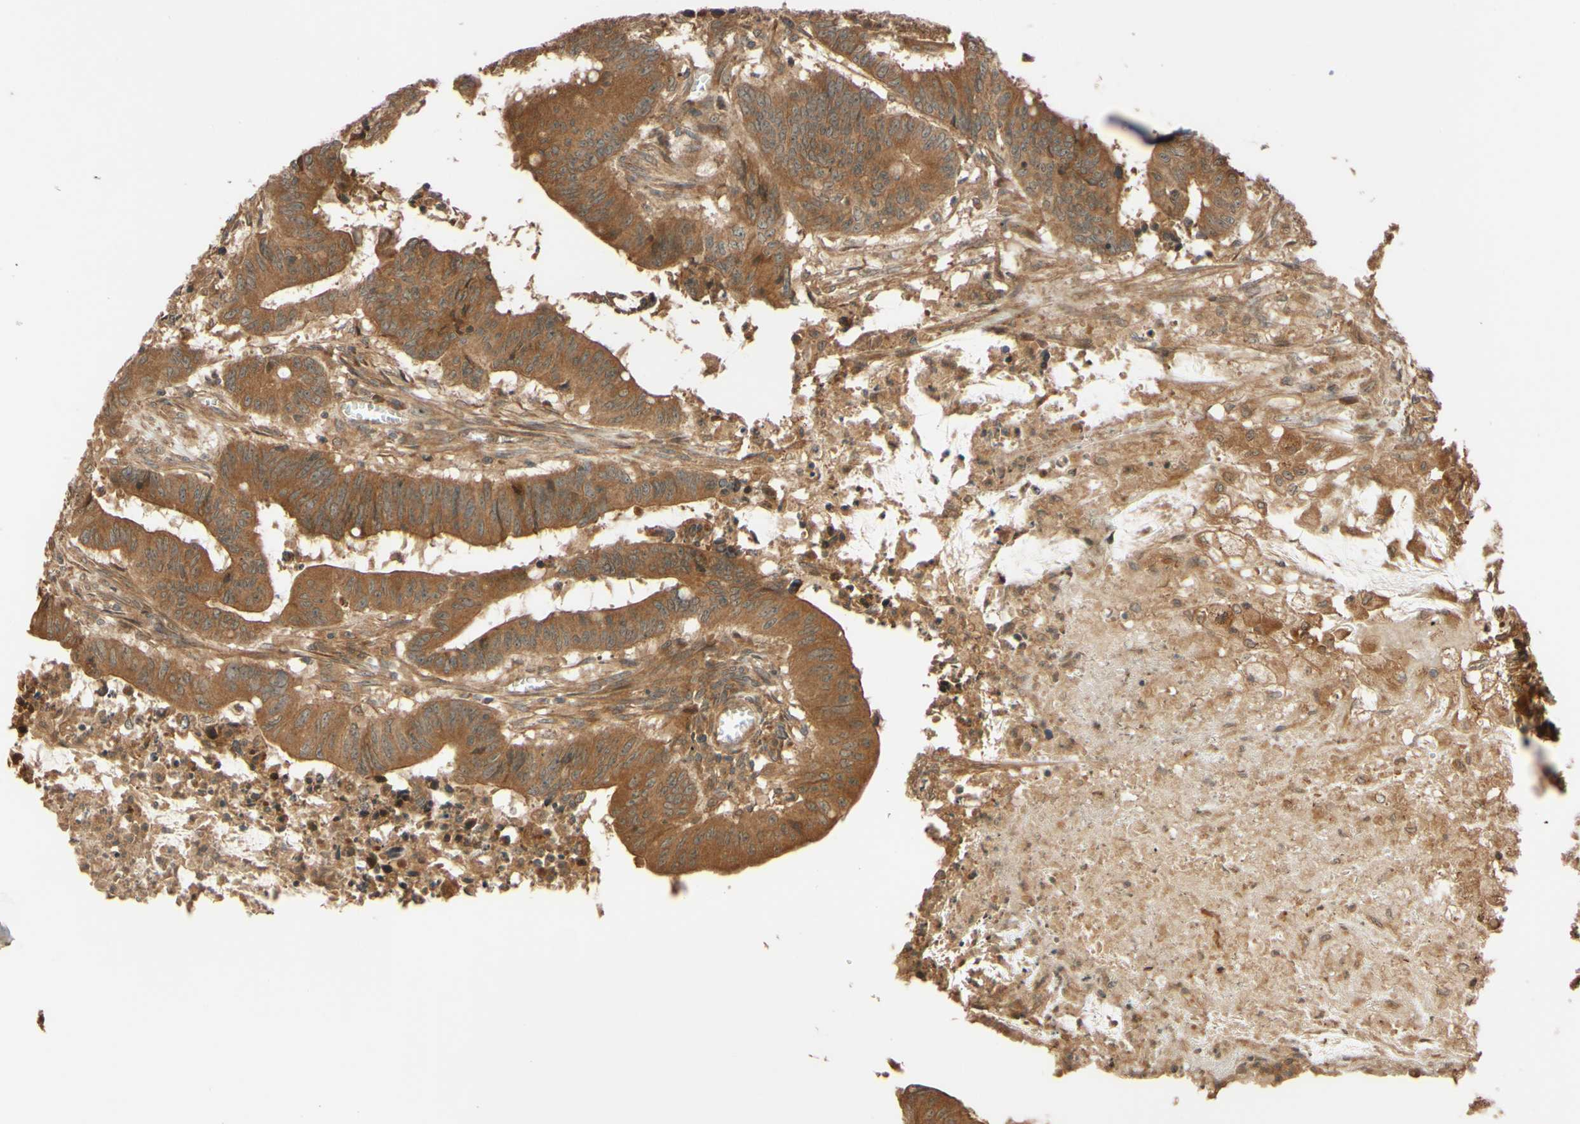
{"staining": {"intensity": "moderate", "quantity": ">75%", "location": "cytoplasmic/membranous"}, "tissue": "colorectal cancer", "cell_type": "Tumor cells", "image_type": "cancer", "snomed": [{"axis": "morphology", "description": "Adenocarcinoma, NOS"}, {"axis": "topography", "description": "Colon"}], "caption": "Brown immunohistochemical staining in colorectal adenocarcinoma shows moderate cytoplasmic/membranous expression in about >75% of tumor cells. (brown staining indicates protein expression, while blue staining denotes nuclei).", "gene": "RNF19A", "patient": {"sex": "male", "age": 45}}